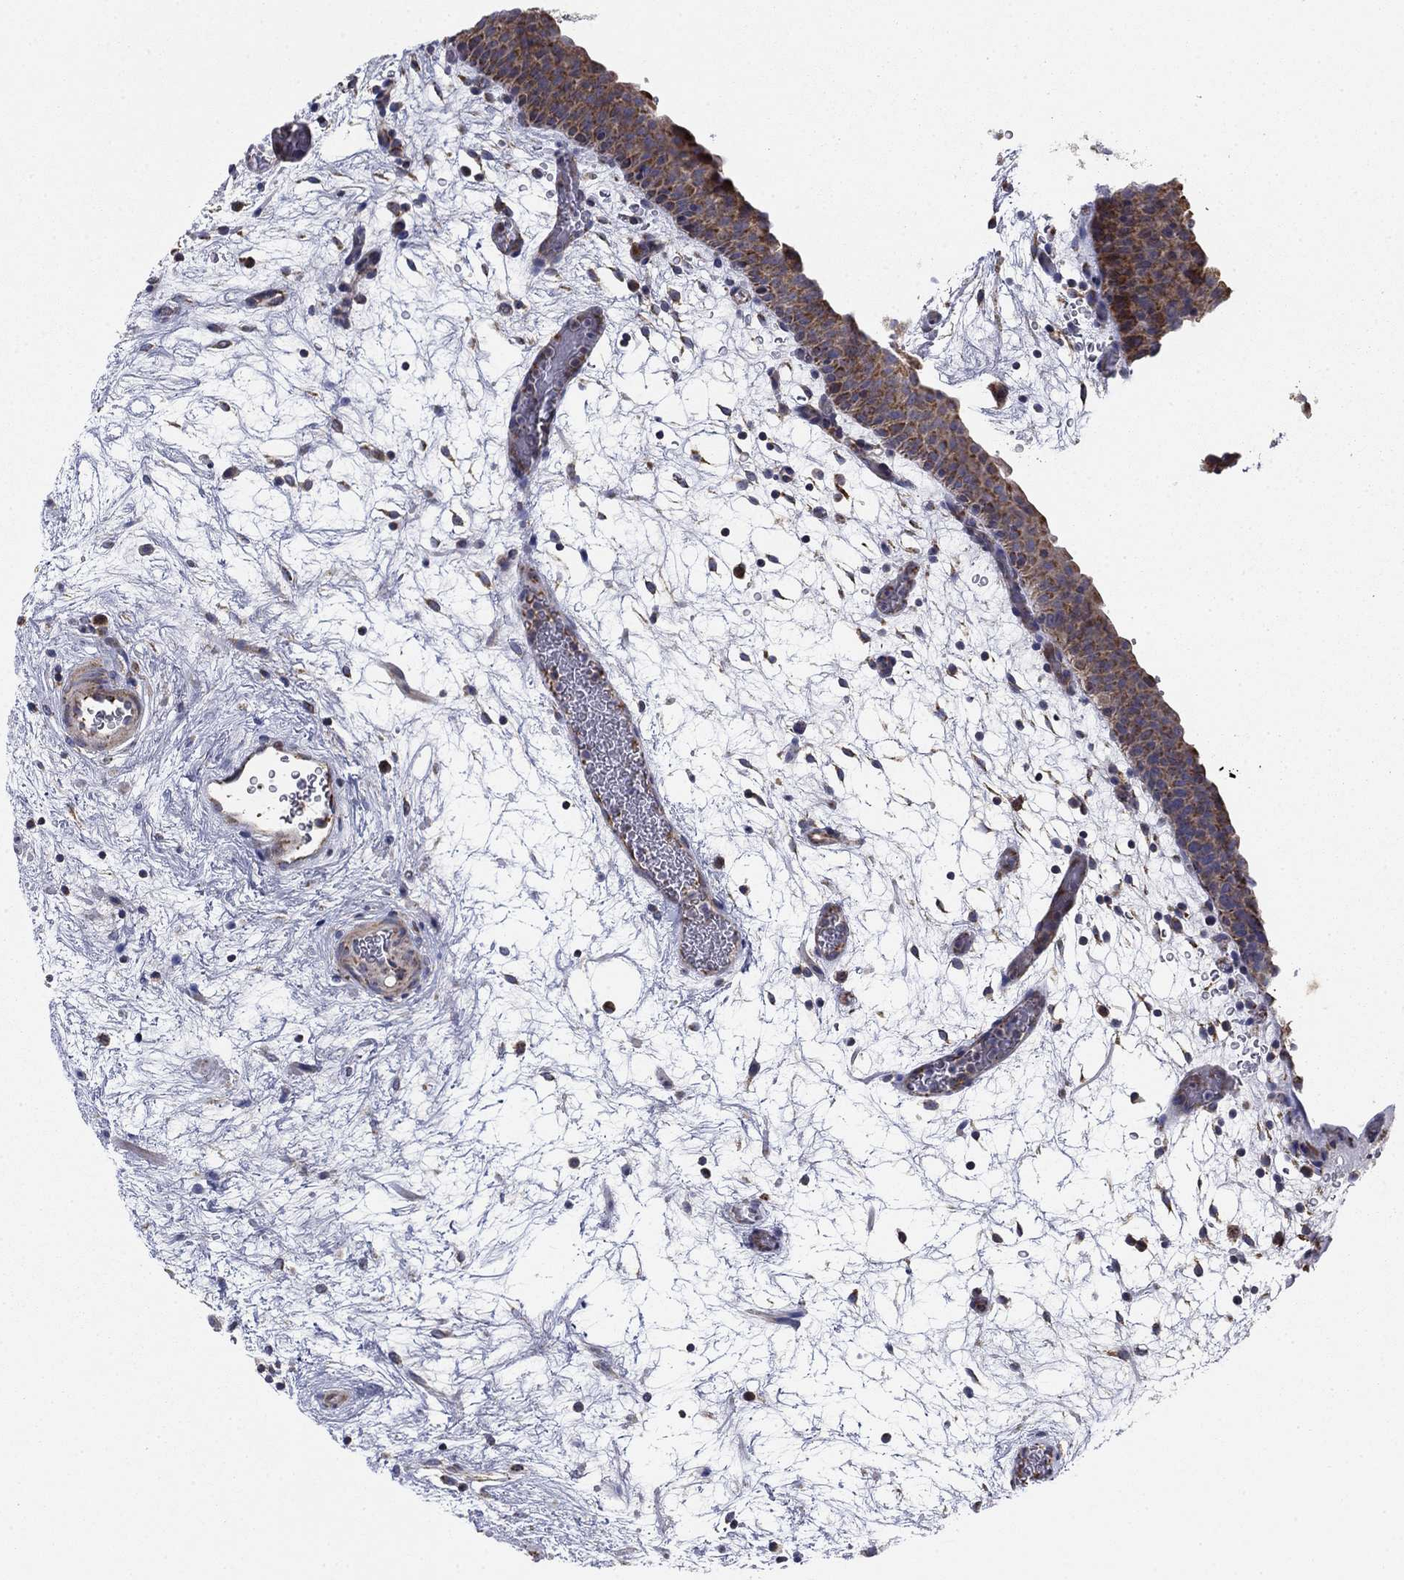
{"staining": {"intensity": "moderate", "quantity": "25%-75%", "location": "cytoplasmic/membranous"}, "tissue": "urinary bladder", "cell_type": "Urothelial cells", "image_type": "normal", "snomed": [{"axis": "morphology", "description": "Normal tissue, NOS"}, {"axis": "topography", "description": "Urinary bladder"}], "caption": "Unremarkable urinary bladder displays moderate cytoplasmic/membranous expression in approximately 25%-75% of urothelial cells.", "gene": "MMAA", "patient": {"sex": "male", "age": 37}}